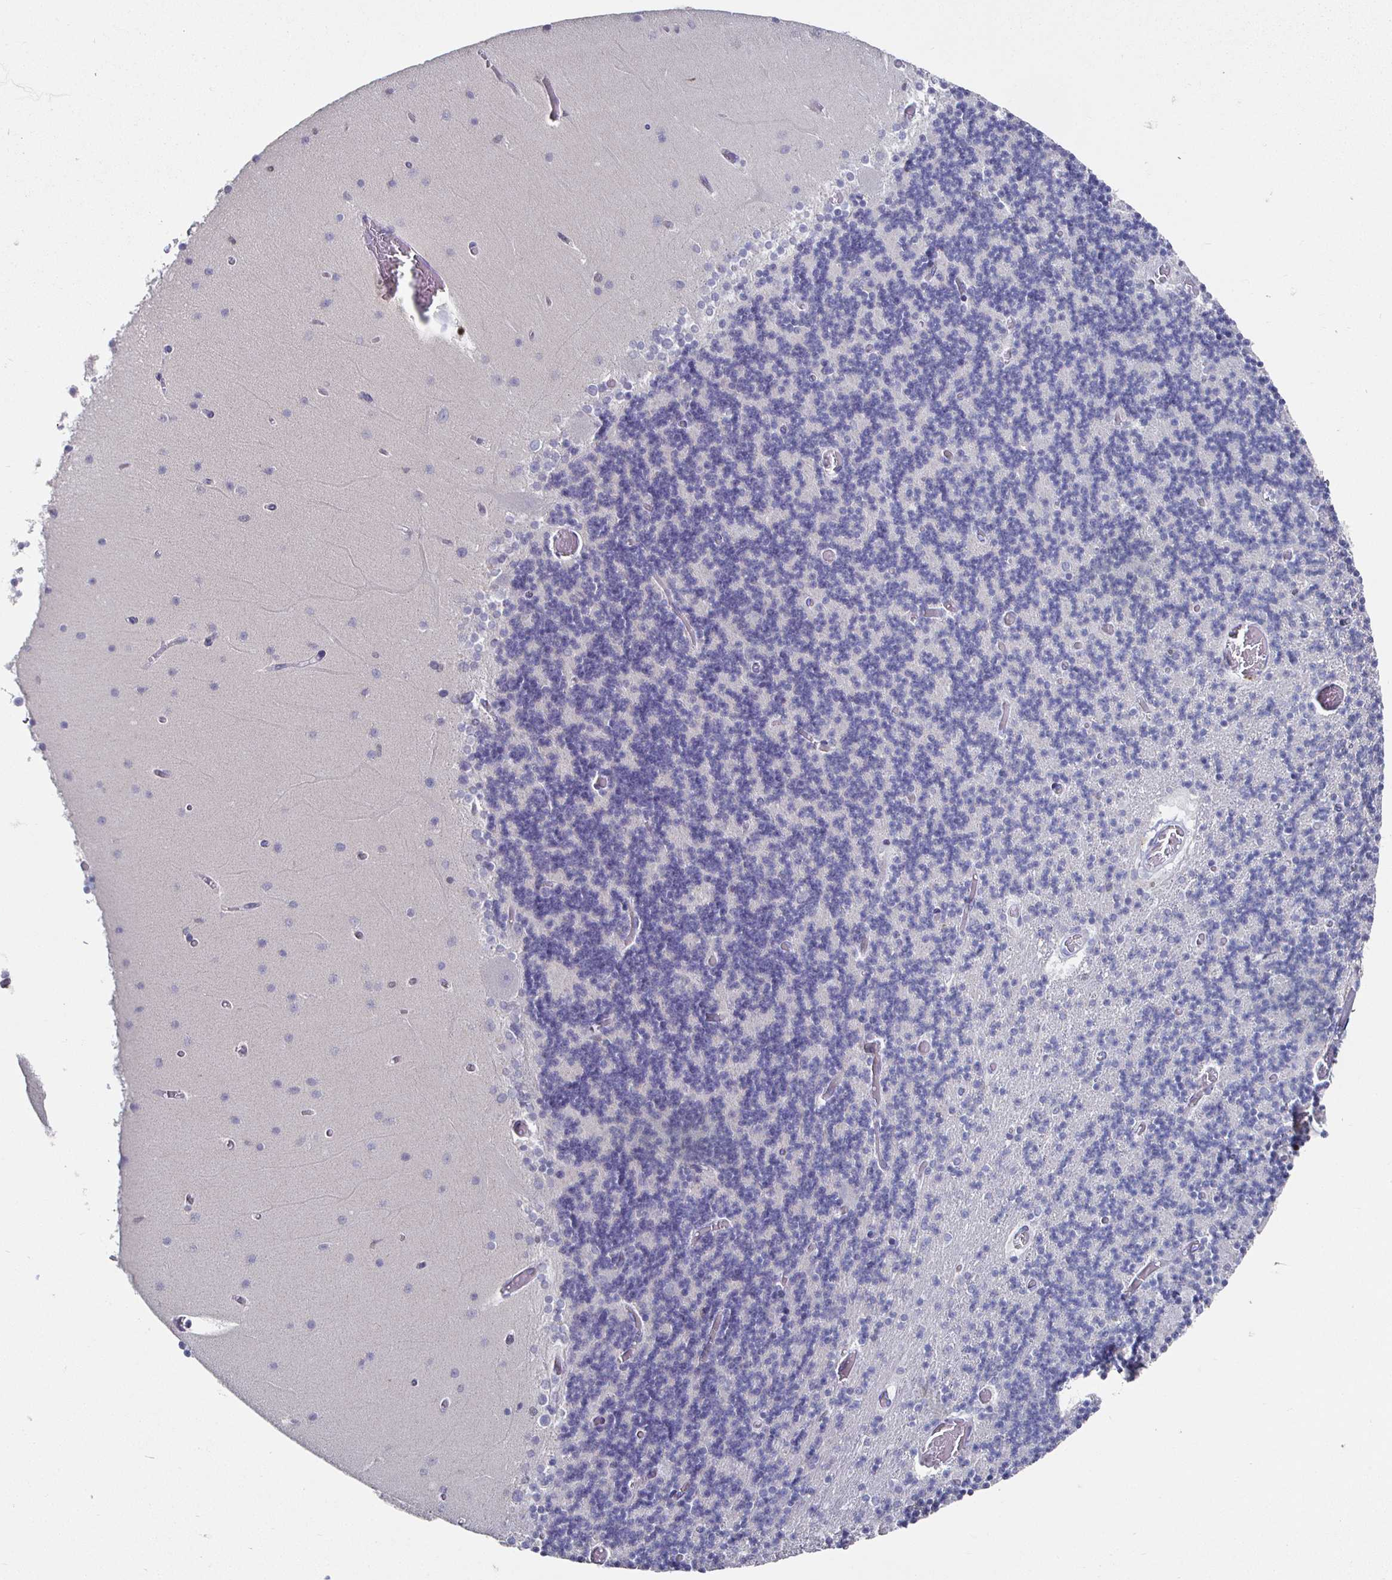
{"staining": {"intensity": "negative", "quantity": "none", "location": "none"}, "tissue": "cerebellum", "cell_type": "Cells in granular layer", "image_type": "normal", "snomed": [{"axis": "morphology", "description": "Normal tissue, NOS"}, {"axis": "topography", "description": "Cerebellum"}], "caption": "This is an immunohistochemistry (IHC) histopathology image of normal cerebellum. There is no expression in cells in granular layer.", "gene": "RUNX2", "patient": {"sex": "female", "age": 28}}